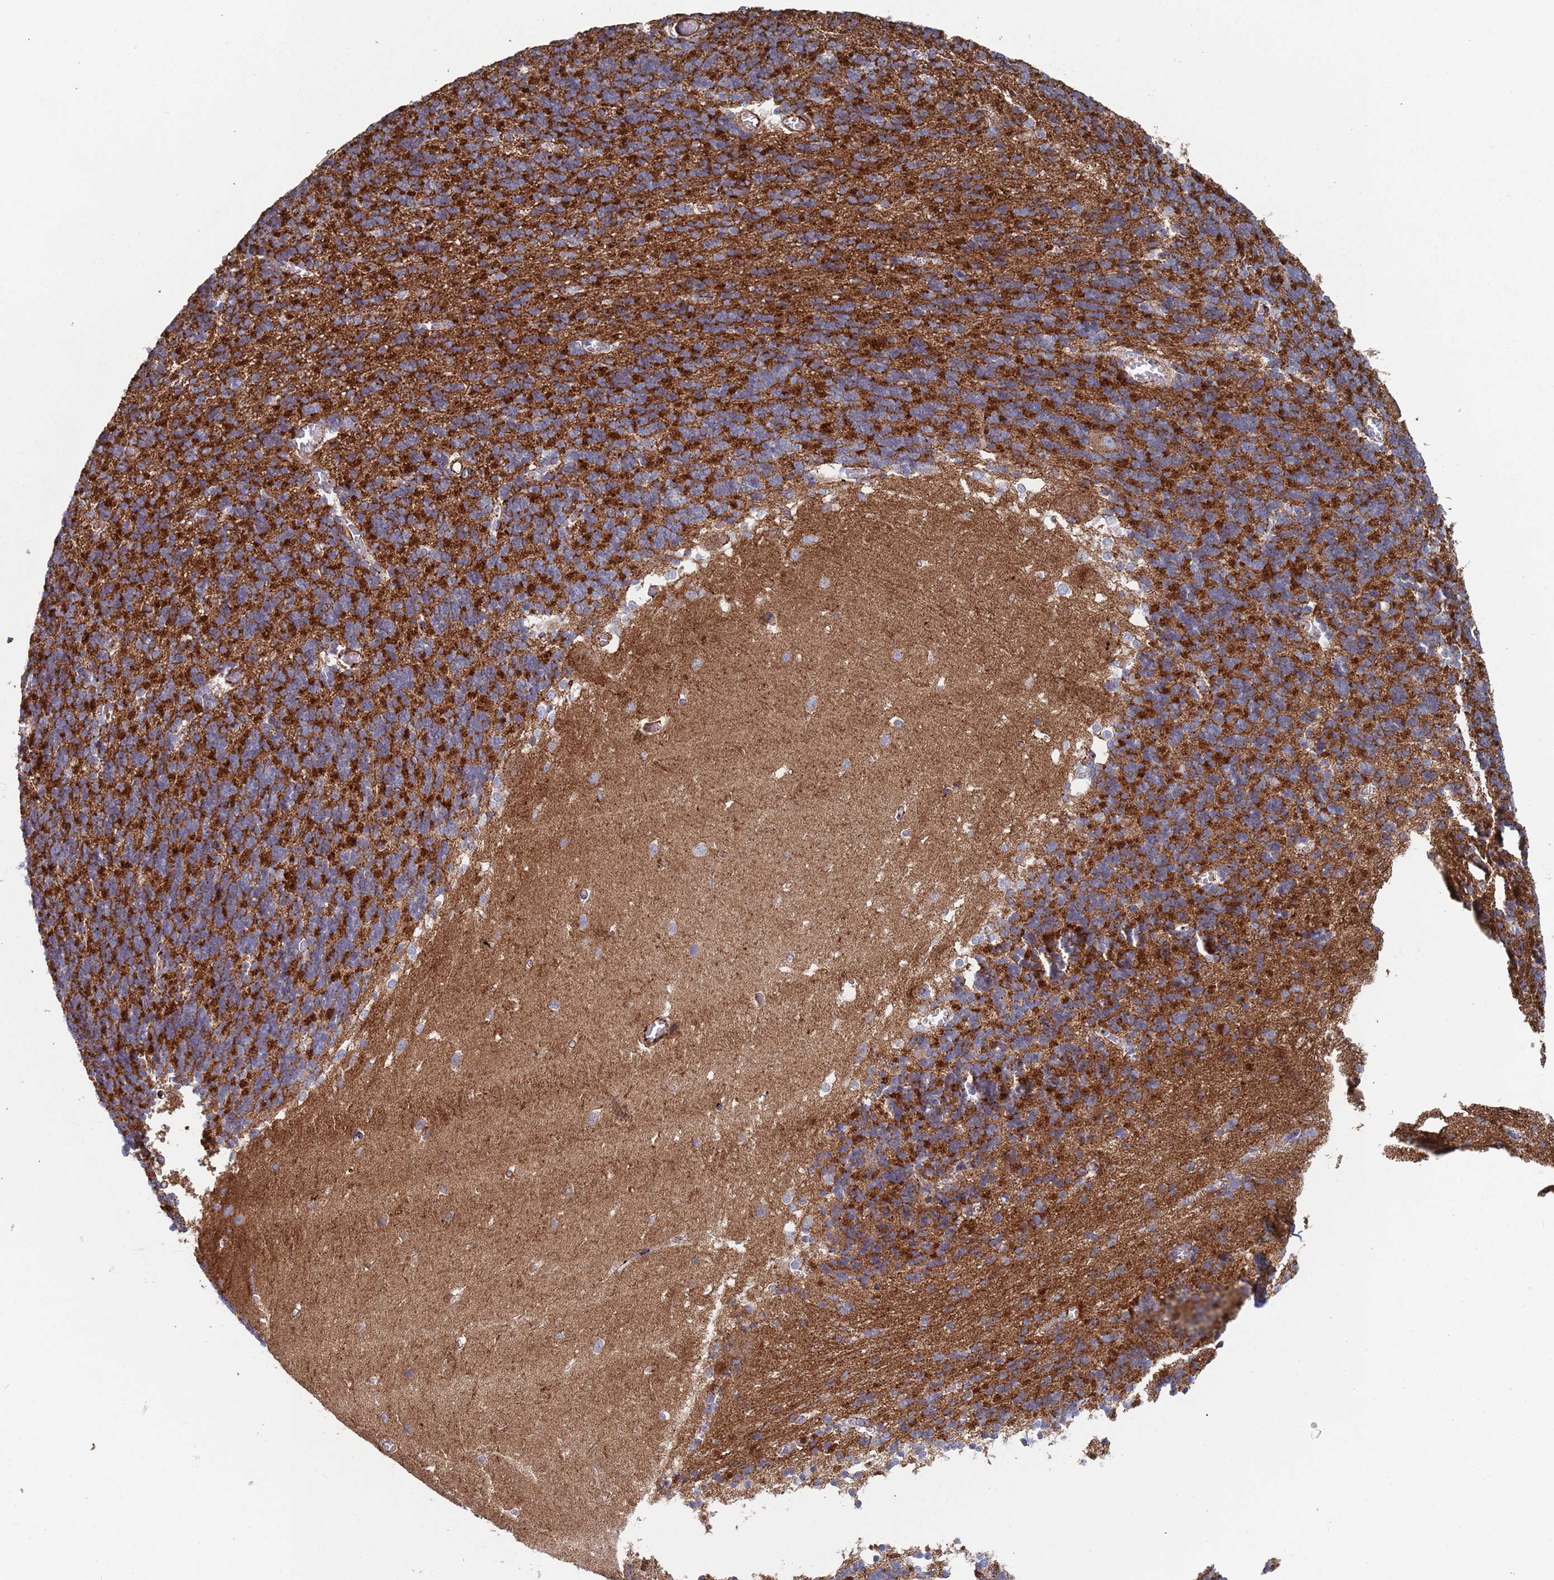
{"staining": {"intensity": "strong", "quantity": "25%-75%", "location": "cytoplasmic/membranous"}, "tissue": "cerebellum", "cell_type": "Cells in granular layer", "image_type": "normal", "snomed": [{"axis": "morphology", "description": "Normal tissue, NOS"}, {"axis": "topography", "description": "Cerebellum"}], "caption": "Cells in granular layer display high levels of strong cytoplasmic/membranous expression in approximately 25%-75% of cells in normal human cerebellum. The protein is stained brown, and the nuclei are stained in blue (DAB IHC with brightfield microscopy, high magnification).", "gene": "RNF144A", "patient": {"sex": "male", "age": 37}}